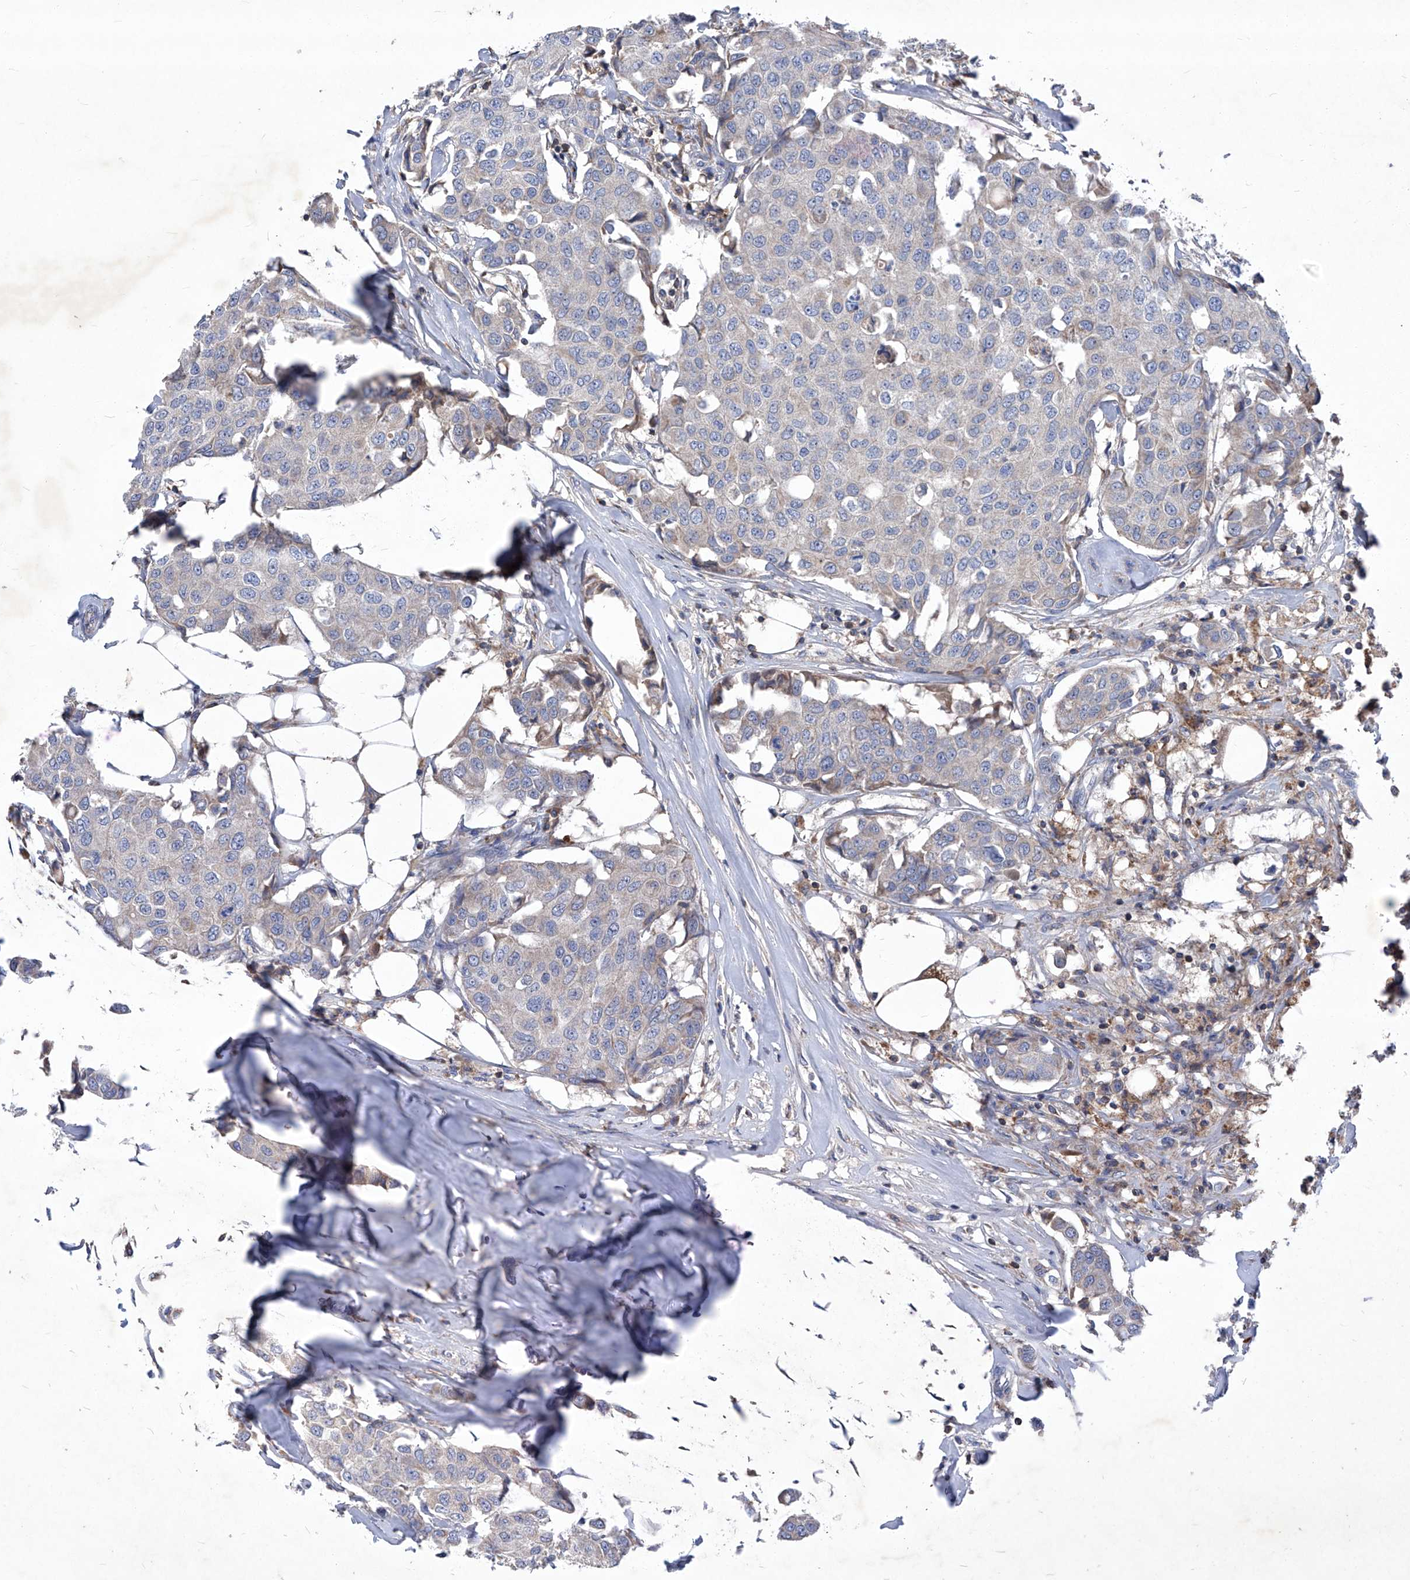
{"staining": {"intensity": "negative", "quantity": "none", "location": "none"}, "tissue": "breast cancer", "cell_type": "Tumor cells", "image_type": "cancer", "snomed": [{"axis": "morphology", "description": "Duct carcinoma"}, {"axis": "topography", "description": "Breast"}], "caption": "Protein analysis of breast cancer (intraductal carcinoma) shows no significant positivity in tumor cells.", "gene": "EPHA8", "patient": {"sex": "female", "age": 80}}